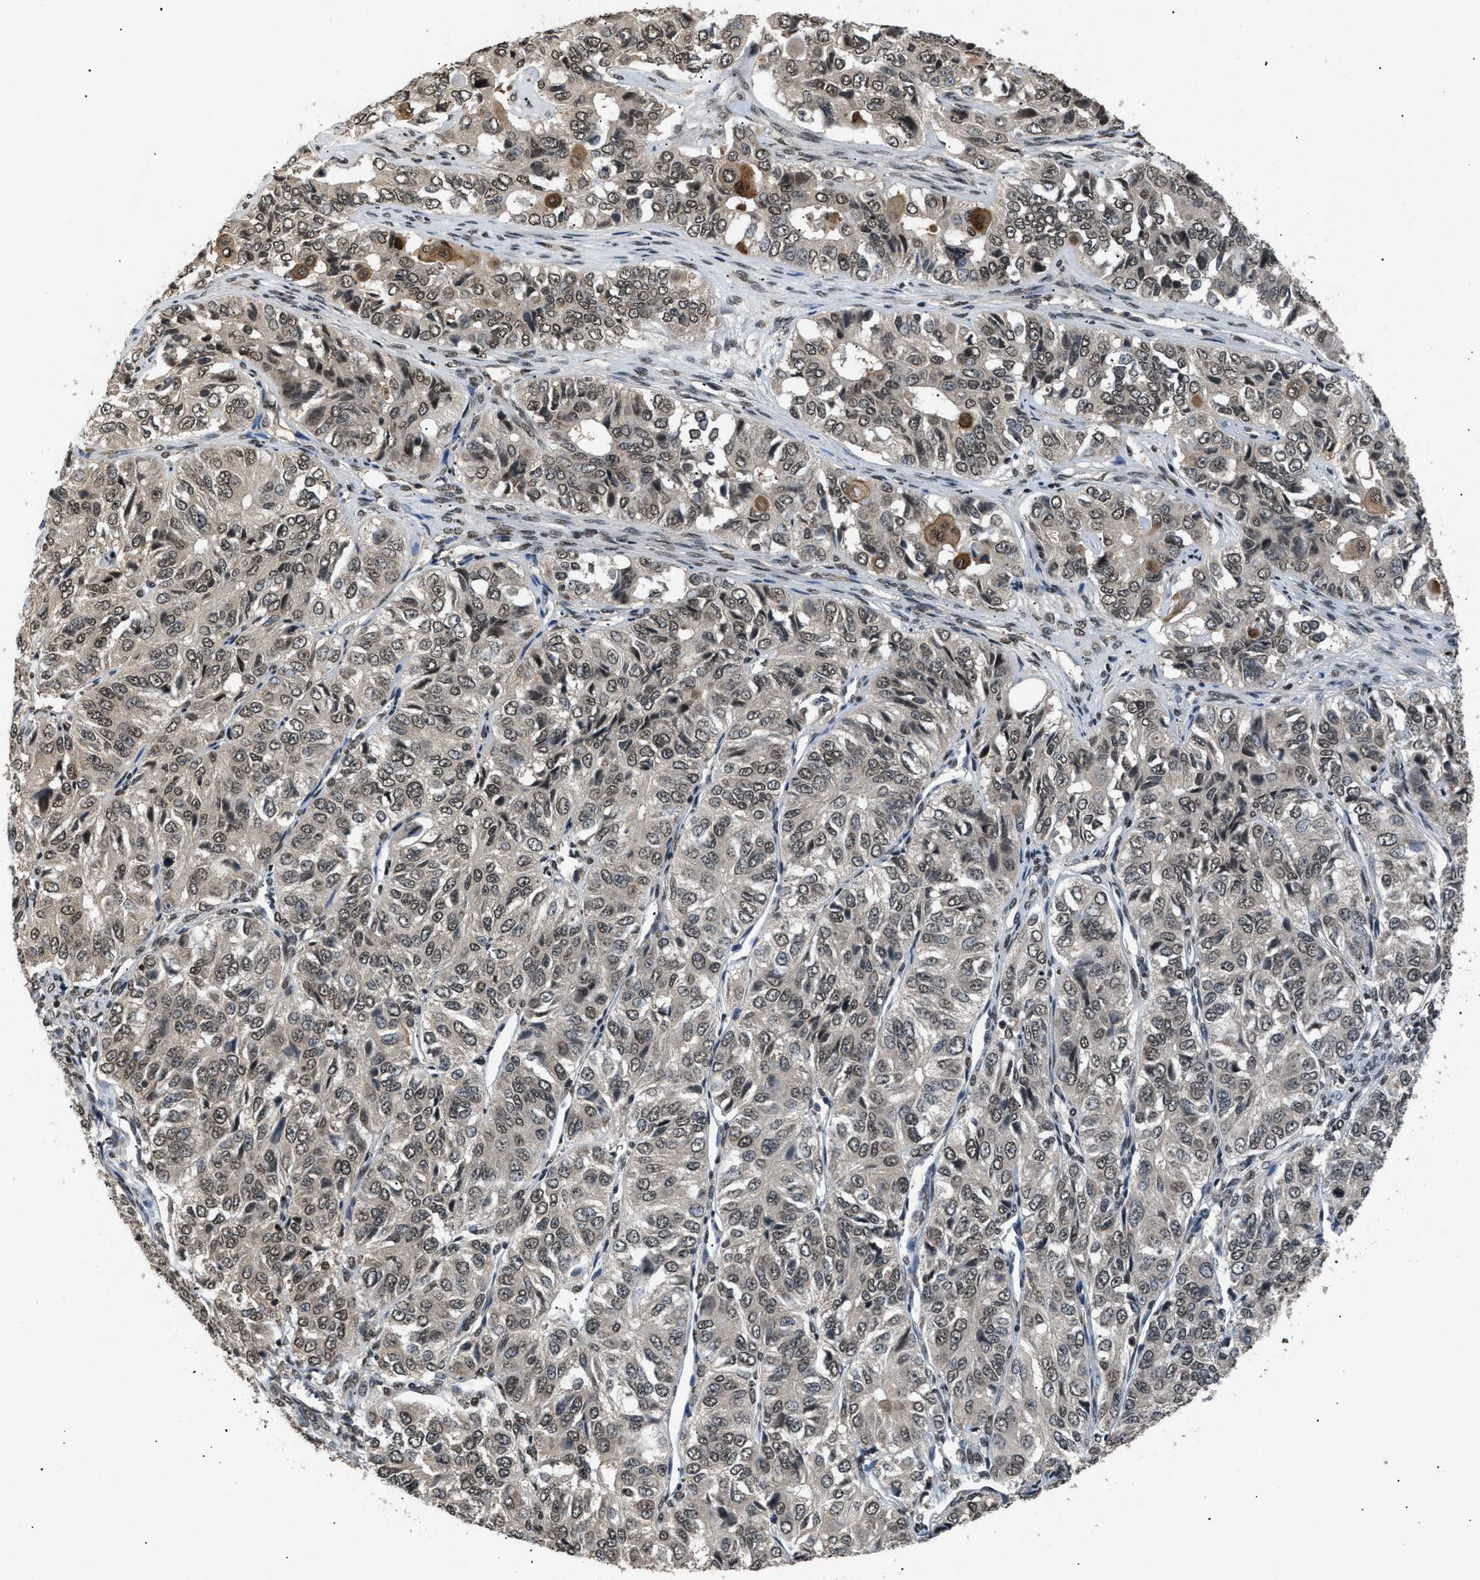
{"staining": {"intensity": "weak", "quantity": ">75%", "location": "nuclear"}, "tissue": "ovarian cancer", "cell_type": "Tumor cells", "image_type": "cancer", "snomed": [{"axis": "morphology", "description": "Carcinoma, endometroid"}, {"axis": "topography", "description": "Ovary"}], "caption": "Ovarian cancer (endometroid carcinoma) stained for a protein demonstrates weak nuclear positivity in tumor cells. (brown staining indicates protein expression, while blue staining denotes nuclei).", "gene": "RBM5", "patient": {"sex": "female", "age": 51}}